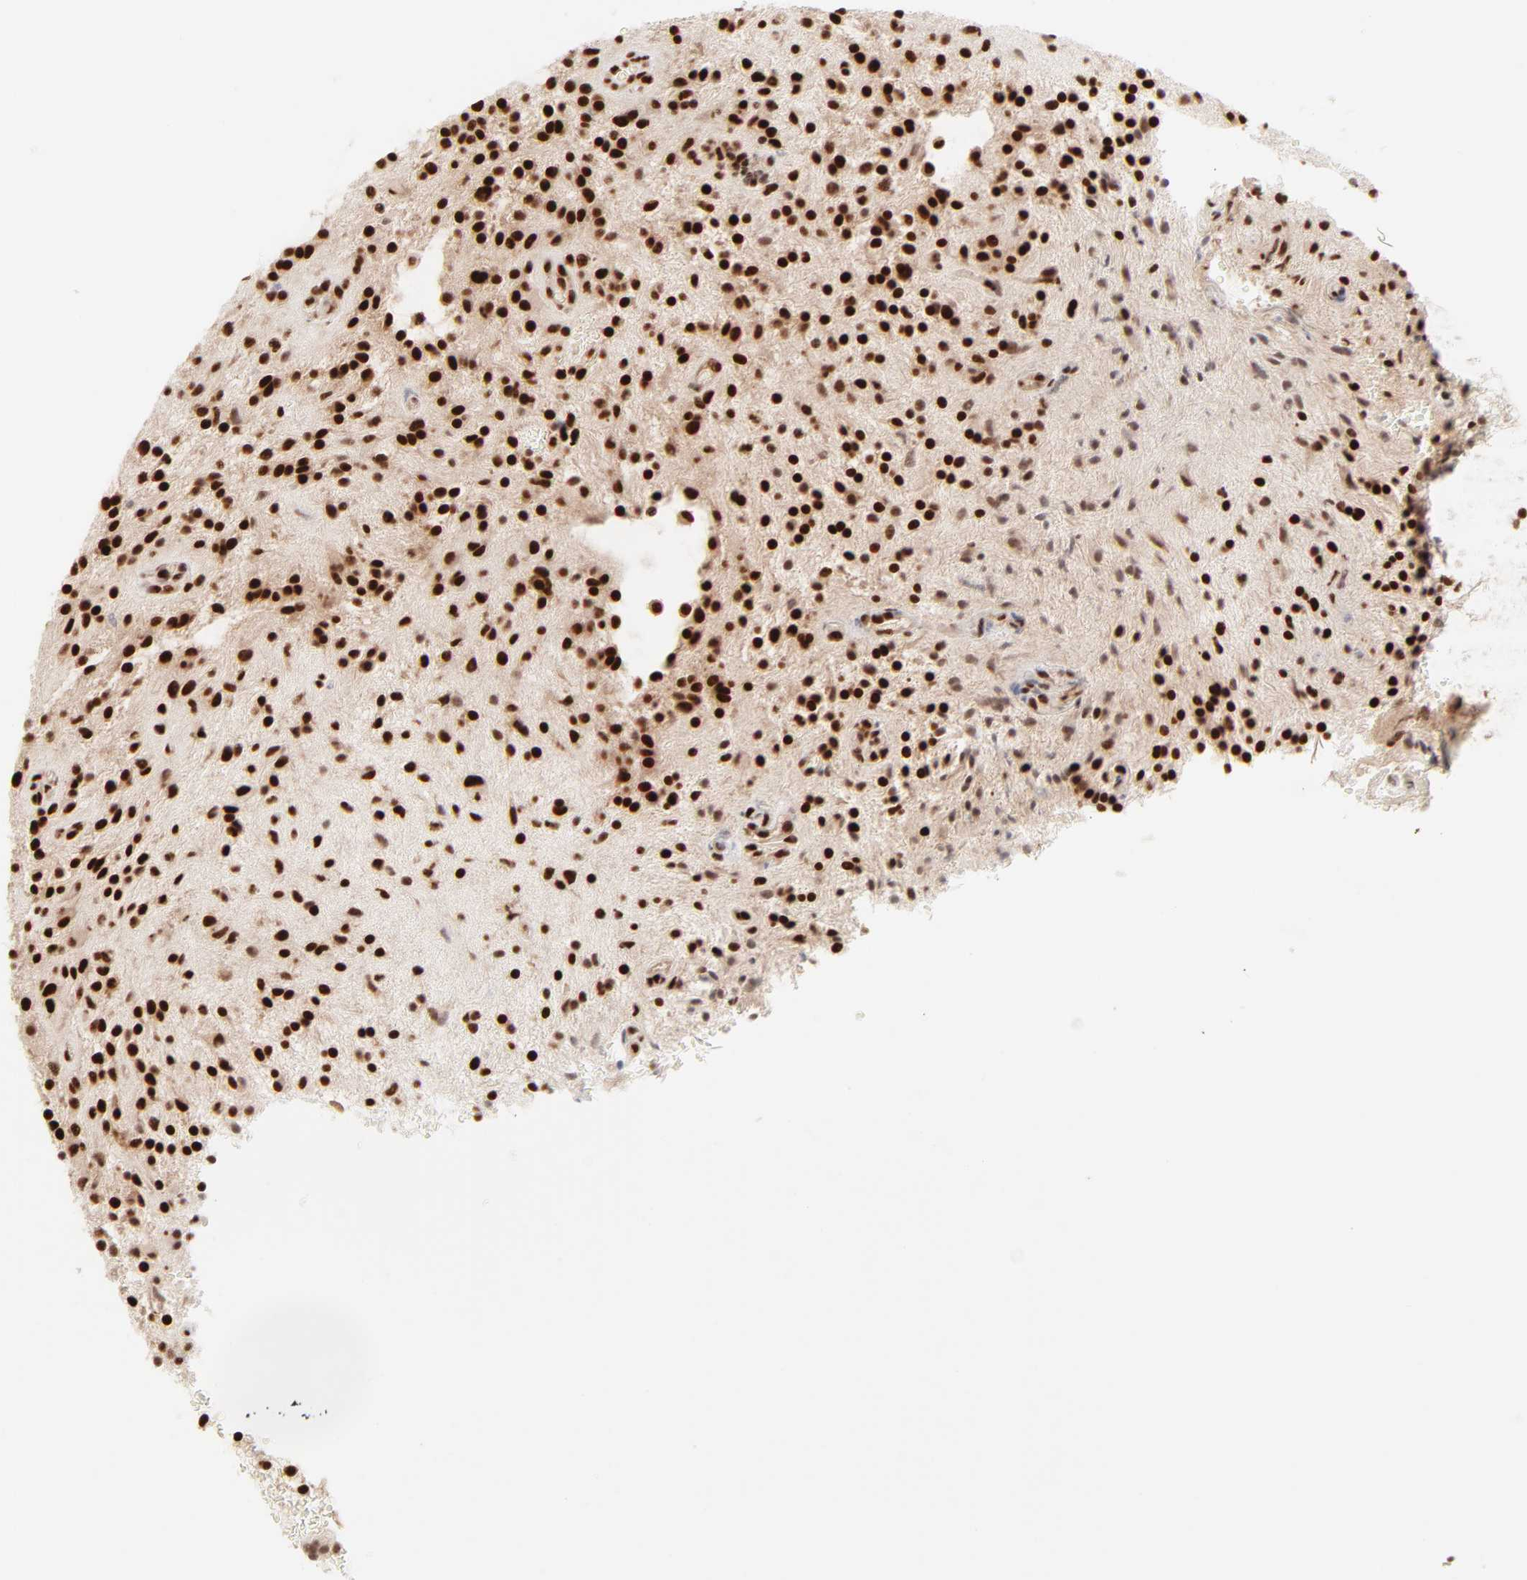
{"staining": {"intensity": "strong", "quantity": ">75%", "location": "nuclear"}, "tissue": "glioma", "cell_type": "Tumor cells", "image_type": "cancer", "snomed": [{"axis": "morphology", "description": "Glioma, malignant, NOS"}, {"axis": "topography", "description": "Cerebellum"}], "caption": "Human glioma (malignant) stained with a protein marker demonstrates strong staining in tumor cells.", "gene": "TARDBP", "patient": {"sex": "female", "age": 10}}